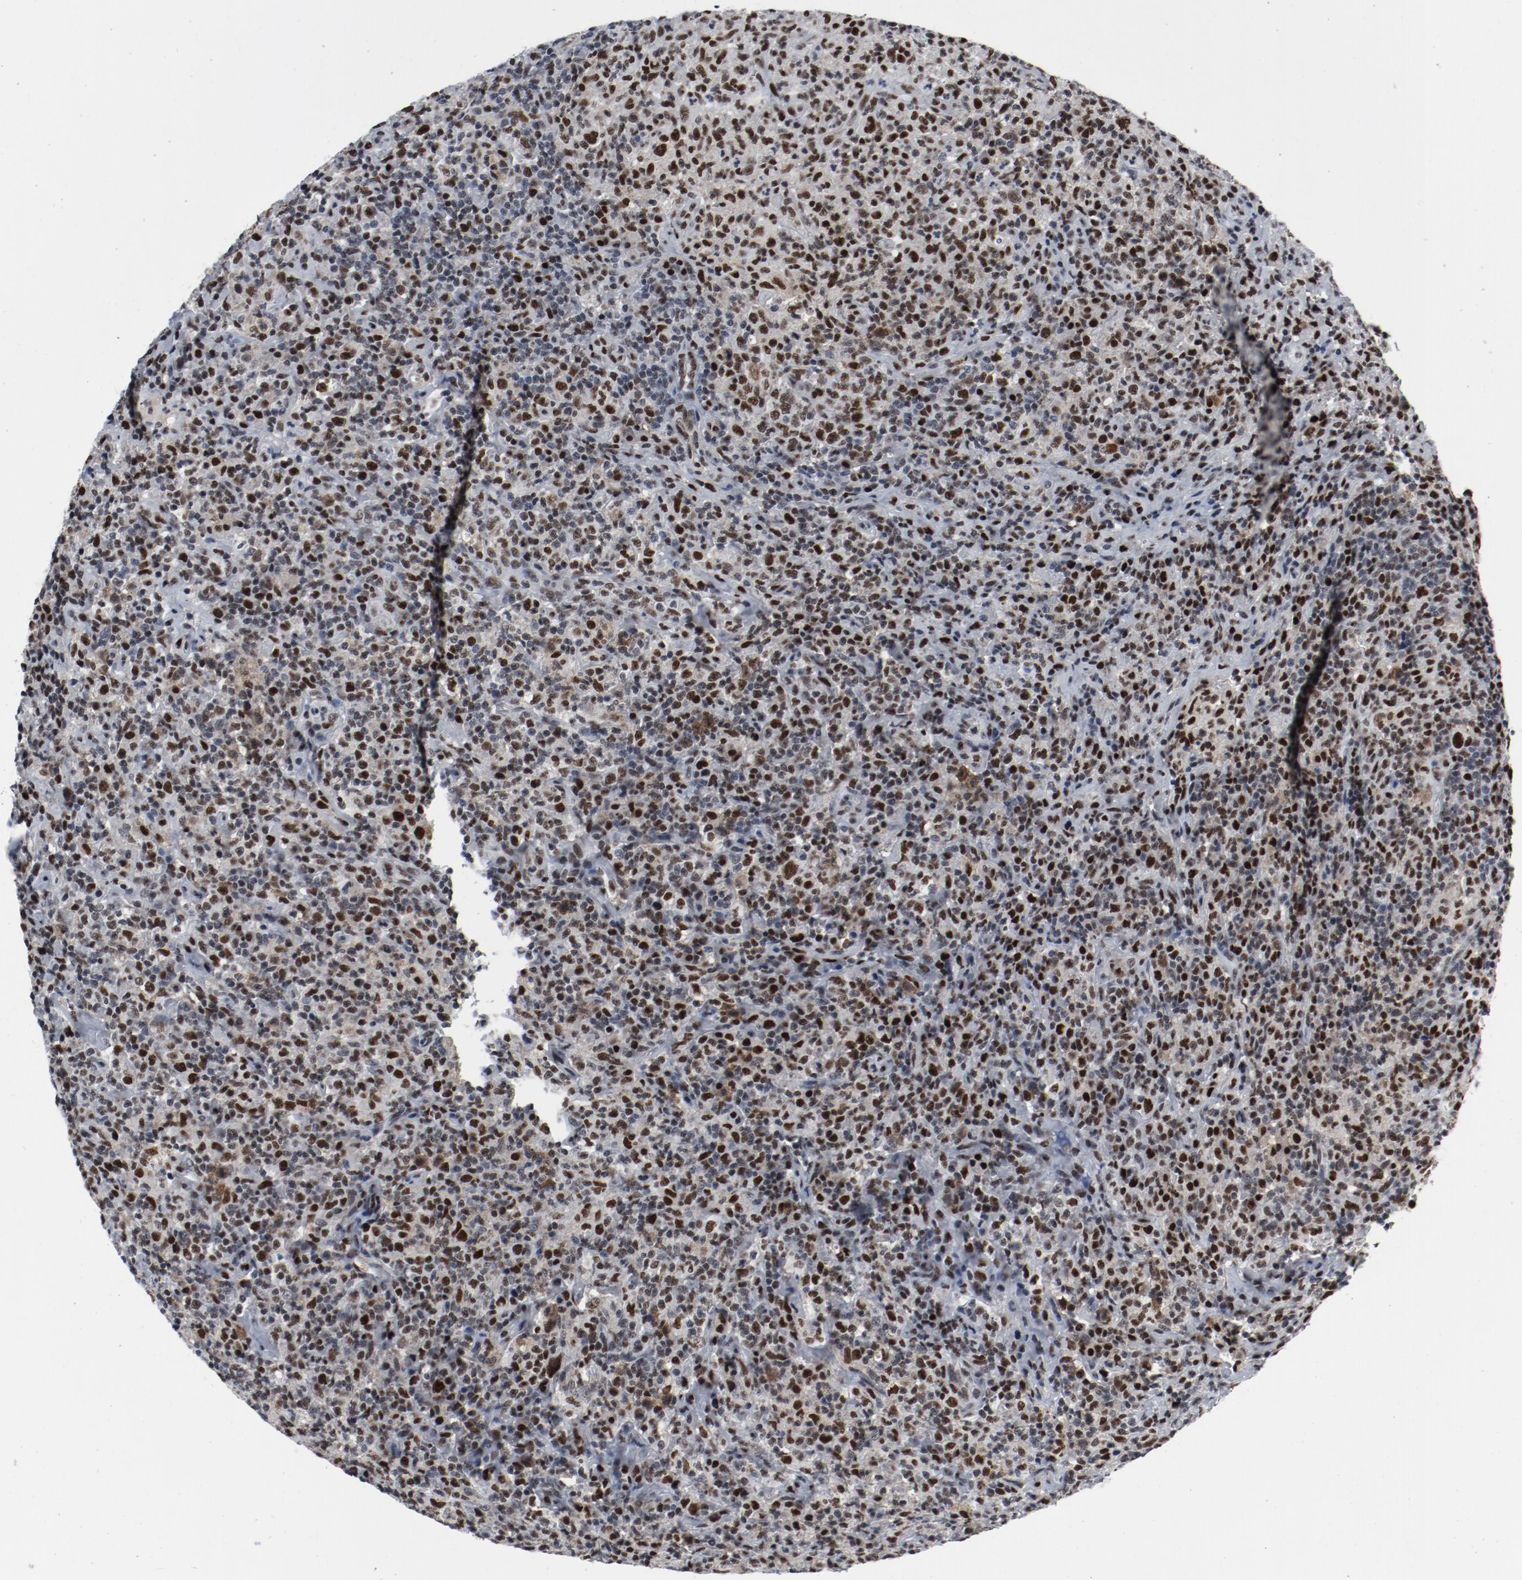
{"staining": {"intensity": "strong", "quantity": ">75%", "location": "nuclear"}, "tissue": "lymphoma", "cell_type": "Tumor cells", "image_type": "cancer", "snomed": [{"axis": "morphology", "description": "Hodgkin's disease, NOS"}, {"axis": "topography", "description": "Lymph node"}], "caption": "Lymphoma stained for a protein demonstrates strong nuclear positivity in tumor cells.", "gene": "JMJD6", "patient": {"sex": "male", "age": 65}}